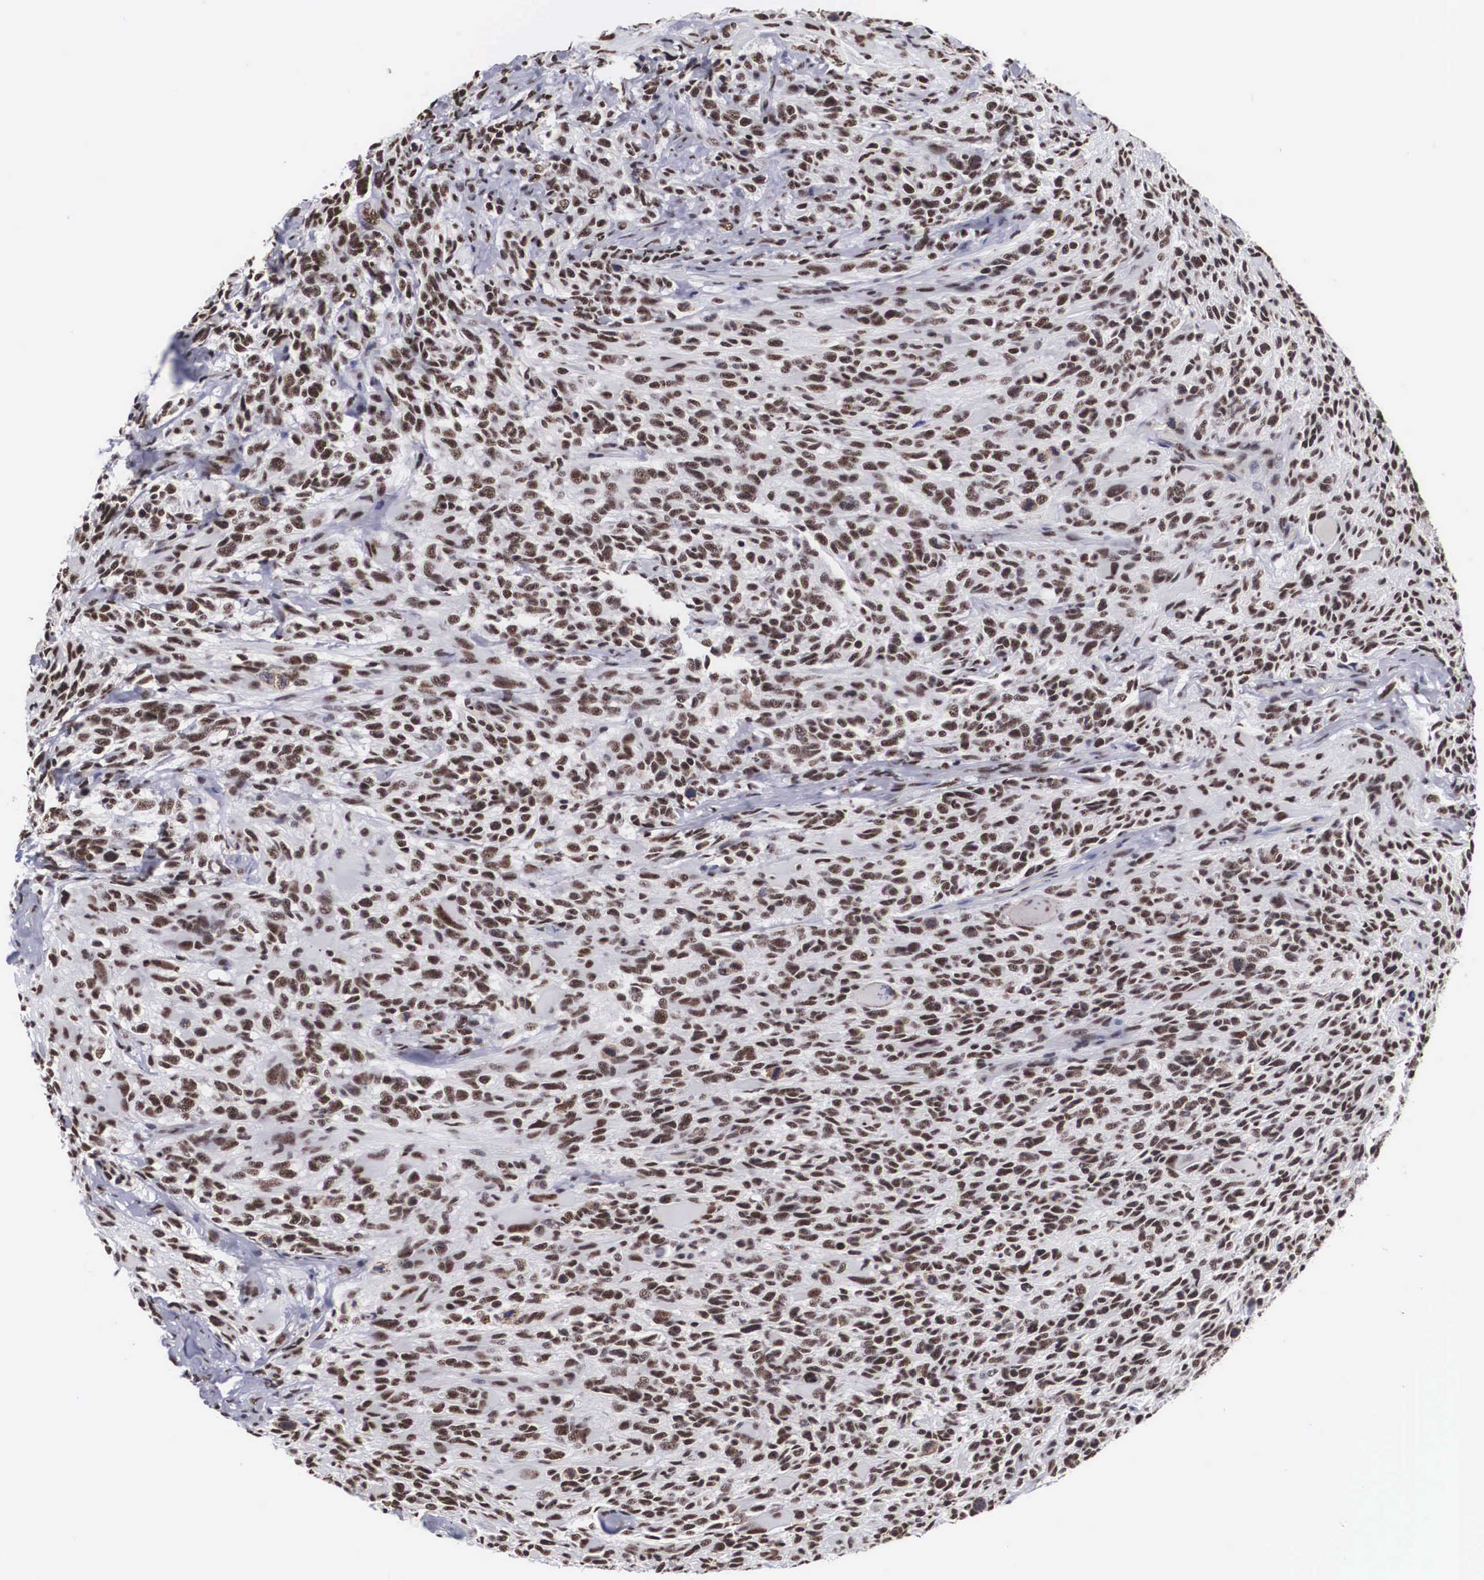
{"staining": {"intensity": "moderate", "quantity": ">75%", "location": "nuclear"}, "tissue": "glioma", "cell_type": "Tumor cells", "image_type": "cancer", "snomed": [{"axis": "morphology", "description": "Glioma, malignant, High grade"}, {"axis": "topography", "description": "Brain"}], "caption": "Moderate nuclear protein positivity is appreciated in approximately >75% of tumor cells in malignant glioma (high-grade).", "gene": "ACIN1", "patient": {"sex": "male", "age": 69}}